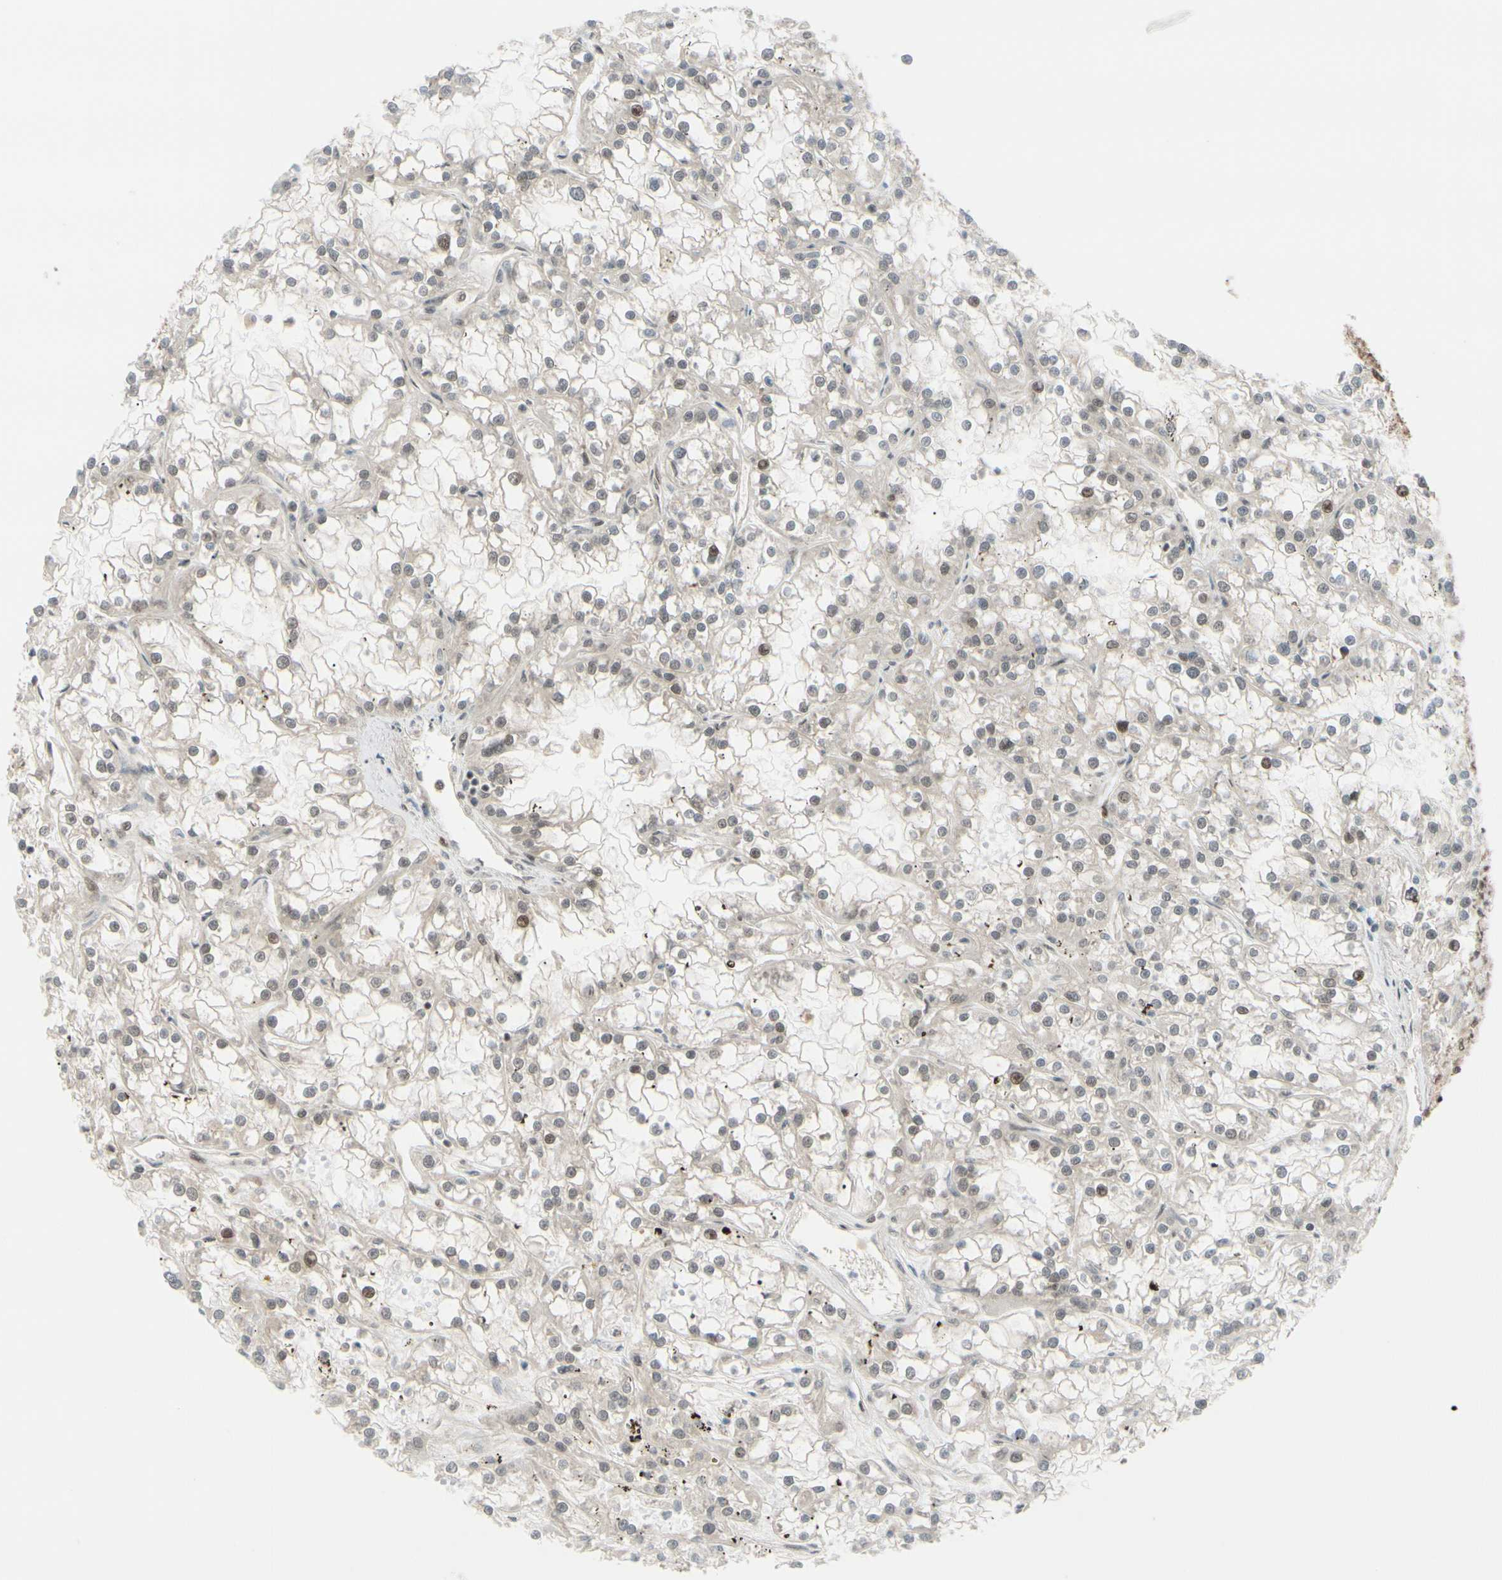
{"staining": {"intensity": "moderate", "quantity": ">75%", "location": "cytoplasmic/membranous"}, "tissue": "renal cancer", "cell_type": "Tumor cells", "image_type": "cancer", "snomed": [{"axis": "morphology", "description": "Adenocarcinoma, NOS"}, {"axis": "topography", "description": "Kidney"}], "caption": "A medium amount of moderate cytoplasmic/membranous positivity is seen in approximately >75% of tumor cells in renal cancer (adenocarcinoma) tissue. (DAB (3,3'-diaminobenzidine) IHC, brown staining for protein, blue staining for nuclei).", "gene": "BRMS1", "patient": {"sex": "female", "age": 52}}